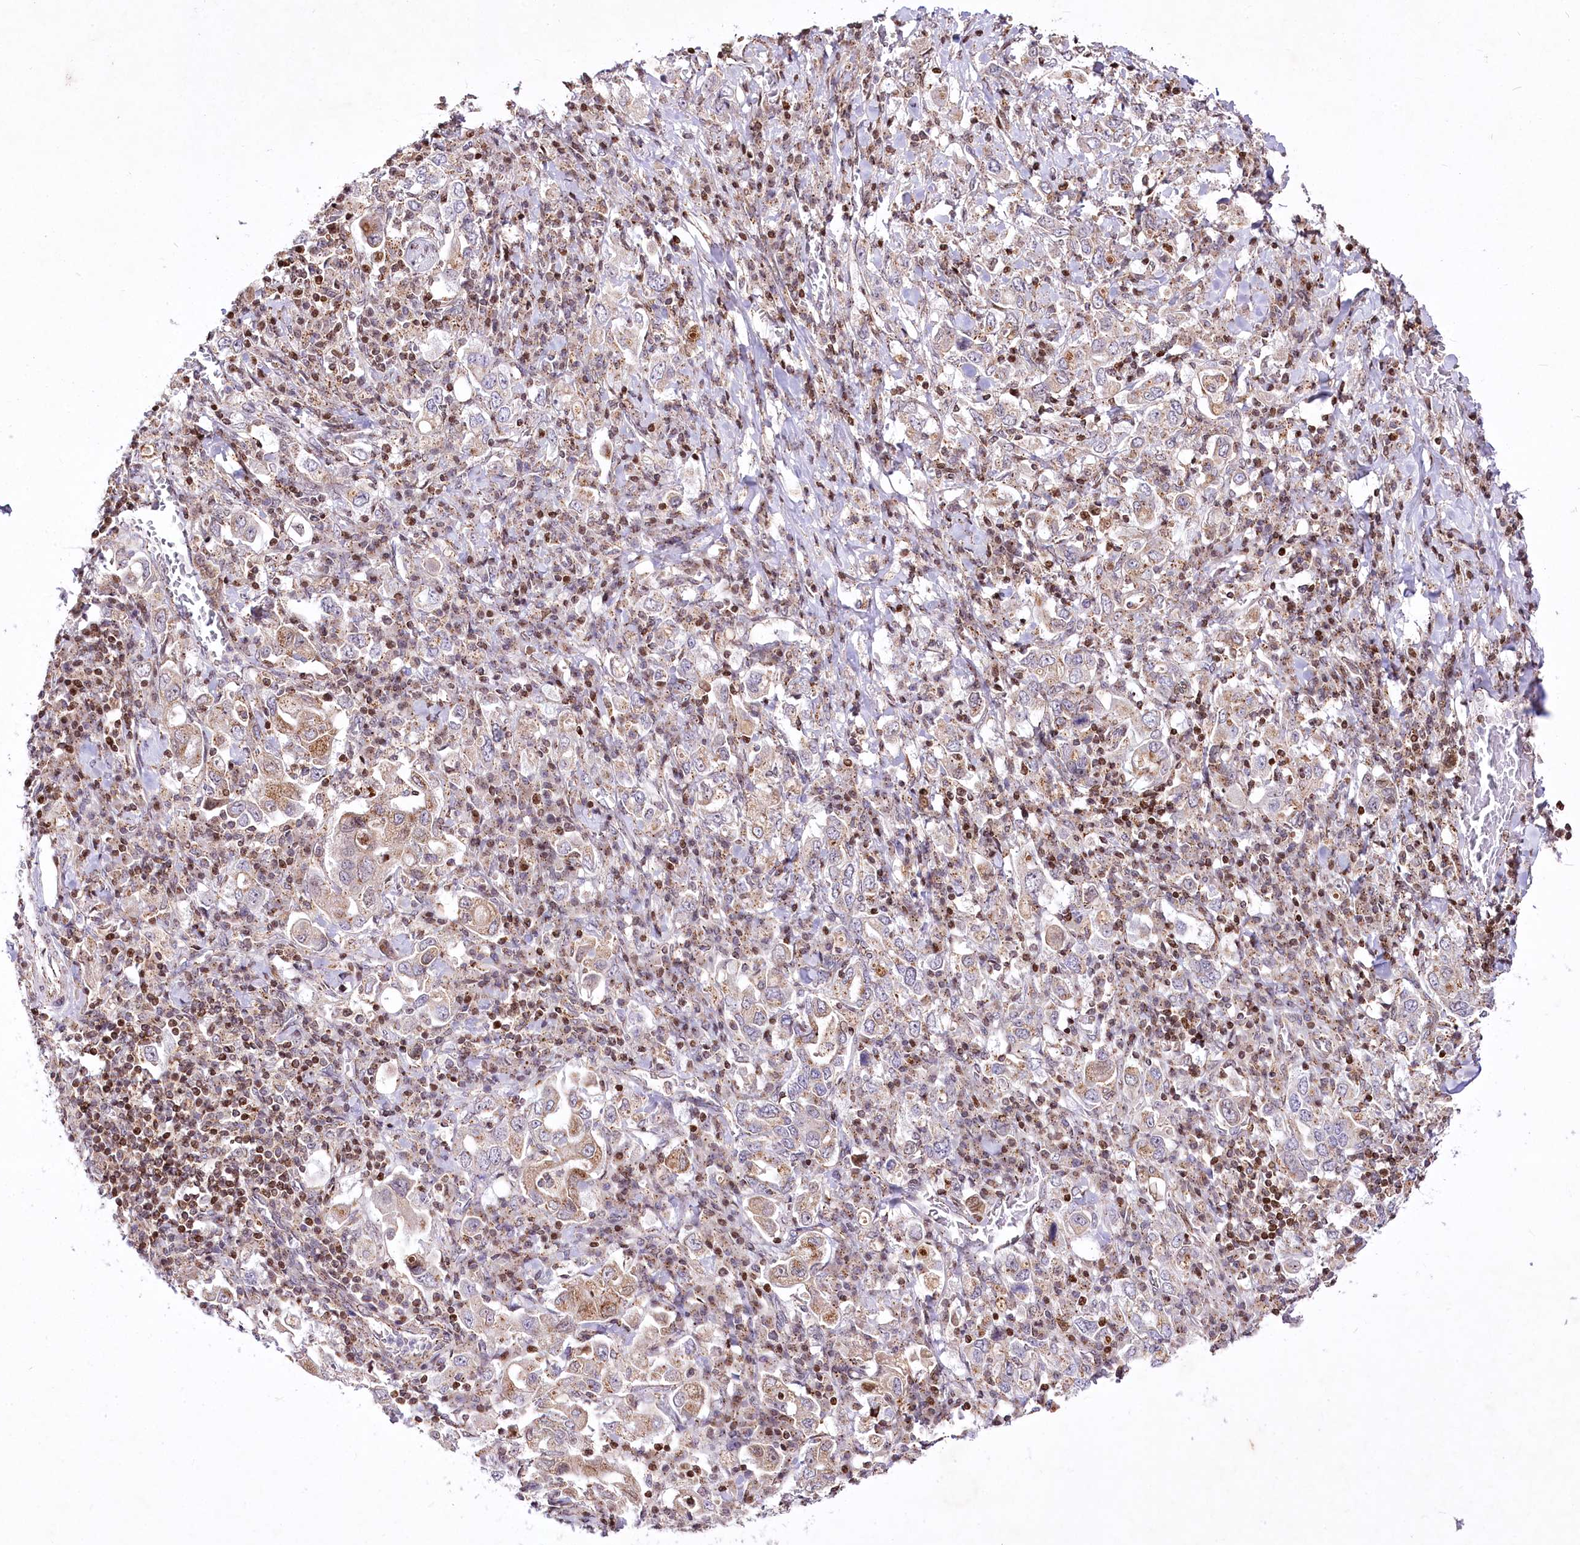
{"staining": {"intensity": "moderate", "quantity": "<25%", "location": "cytoplasmic/membranous"}, "tissue": "stomach cancer", "cell_type": "Tumor cells", "image_type": "cancer", "snomed": [{"axis": "morphology", "description": "Adenocarcinoma, NOS"}, {"axis": "topography", "description": "Stomach, upper"}], "caption": "This photomicrograph exhibits immunohistochemistry staining of human adenocarcinoma (stomach), with low moderate cytoplasmic/membranous positivity in approximately <25% of tumor cells.", "gene": "ZFYVE27", "patient": {"sex": "male", "age": 62}}